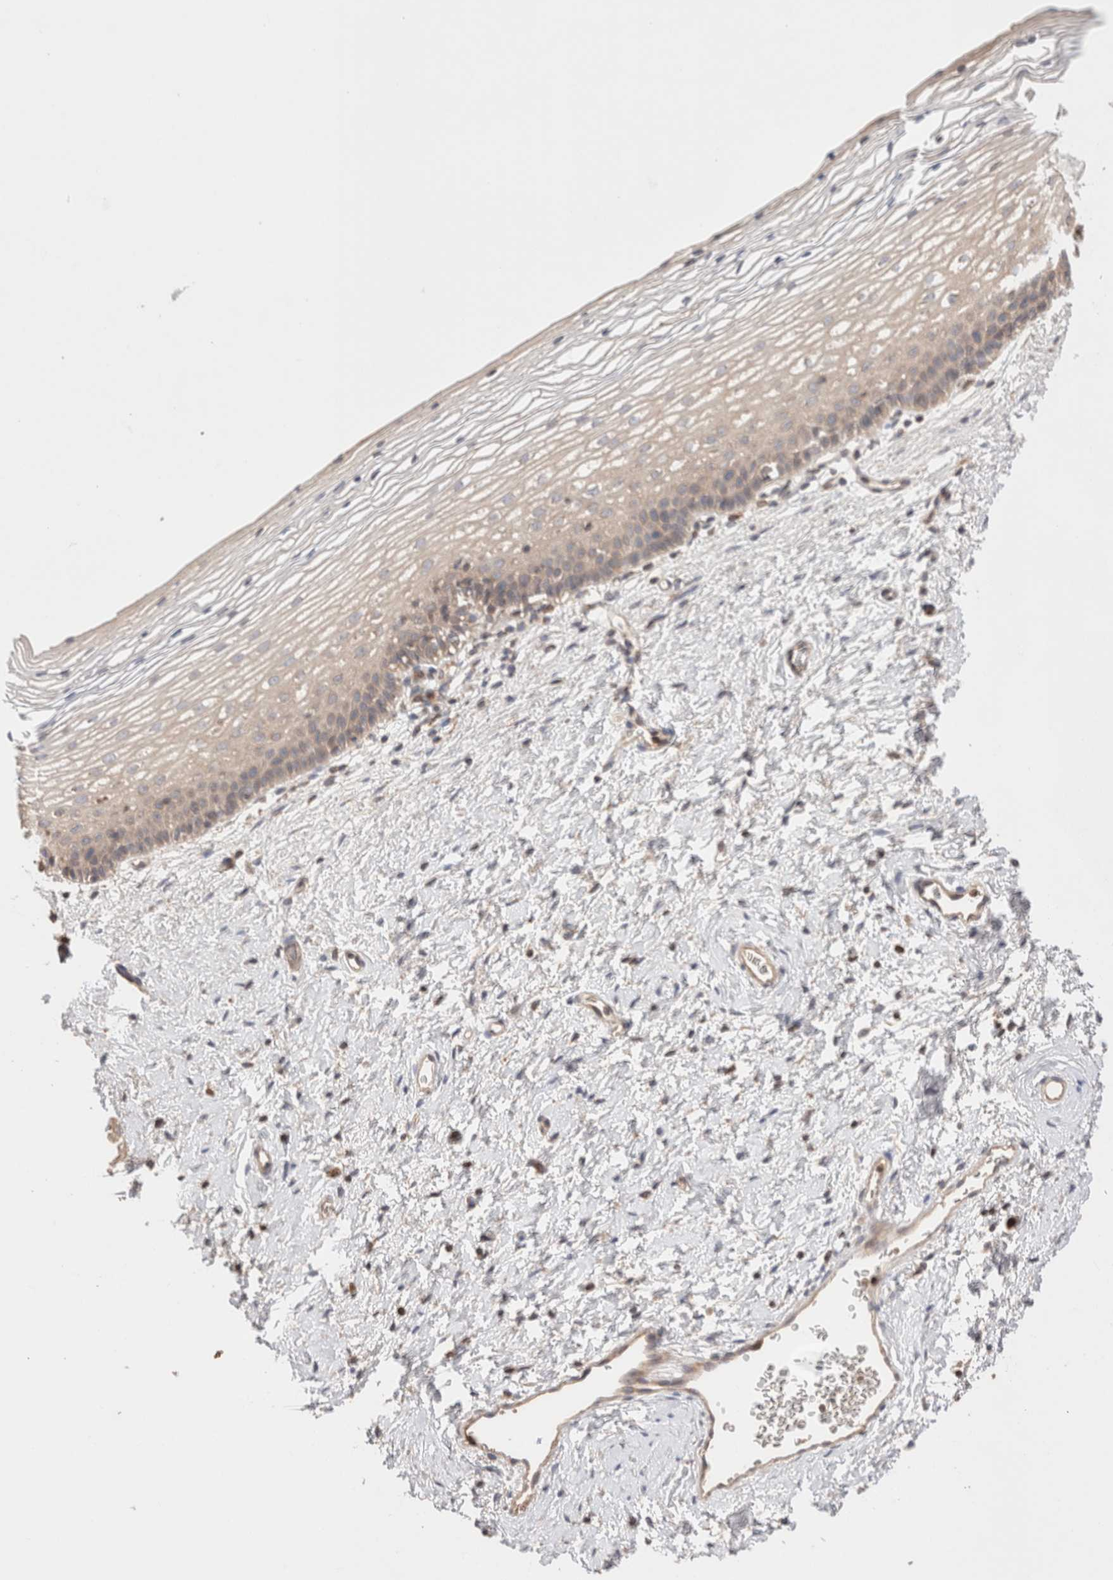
{"staining": {"intensity": "moderate", "quantity": ">75%", "location": "cytoplasmic/membranous"}, "tissue": "cervix", "cell_type": "Glandular cells", "image_type": "normal", "snomed": [{"axis": "morphology", "description": "Normal tissue, NOS"}, {"axis": "topography", "description": "Cervix"}], "caption": "IHC micrograph of benign cervix: human cervix stained using immunohistochemistry exhibits medium levels of moderate protein expression localized specifically in the cytoplasmic/membranous of glandular cells, appearing as a cytoplasmic/membranous brown color.", "gene": "SIKE1", "patient": {"sex": "female", "age": 72}}